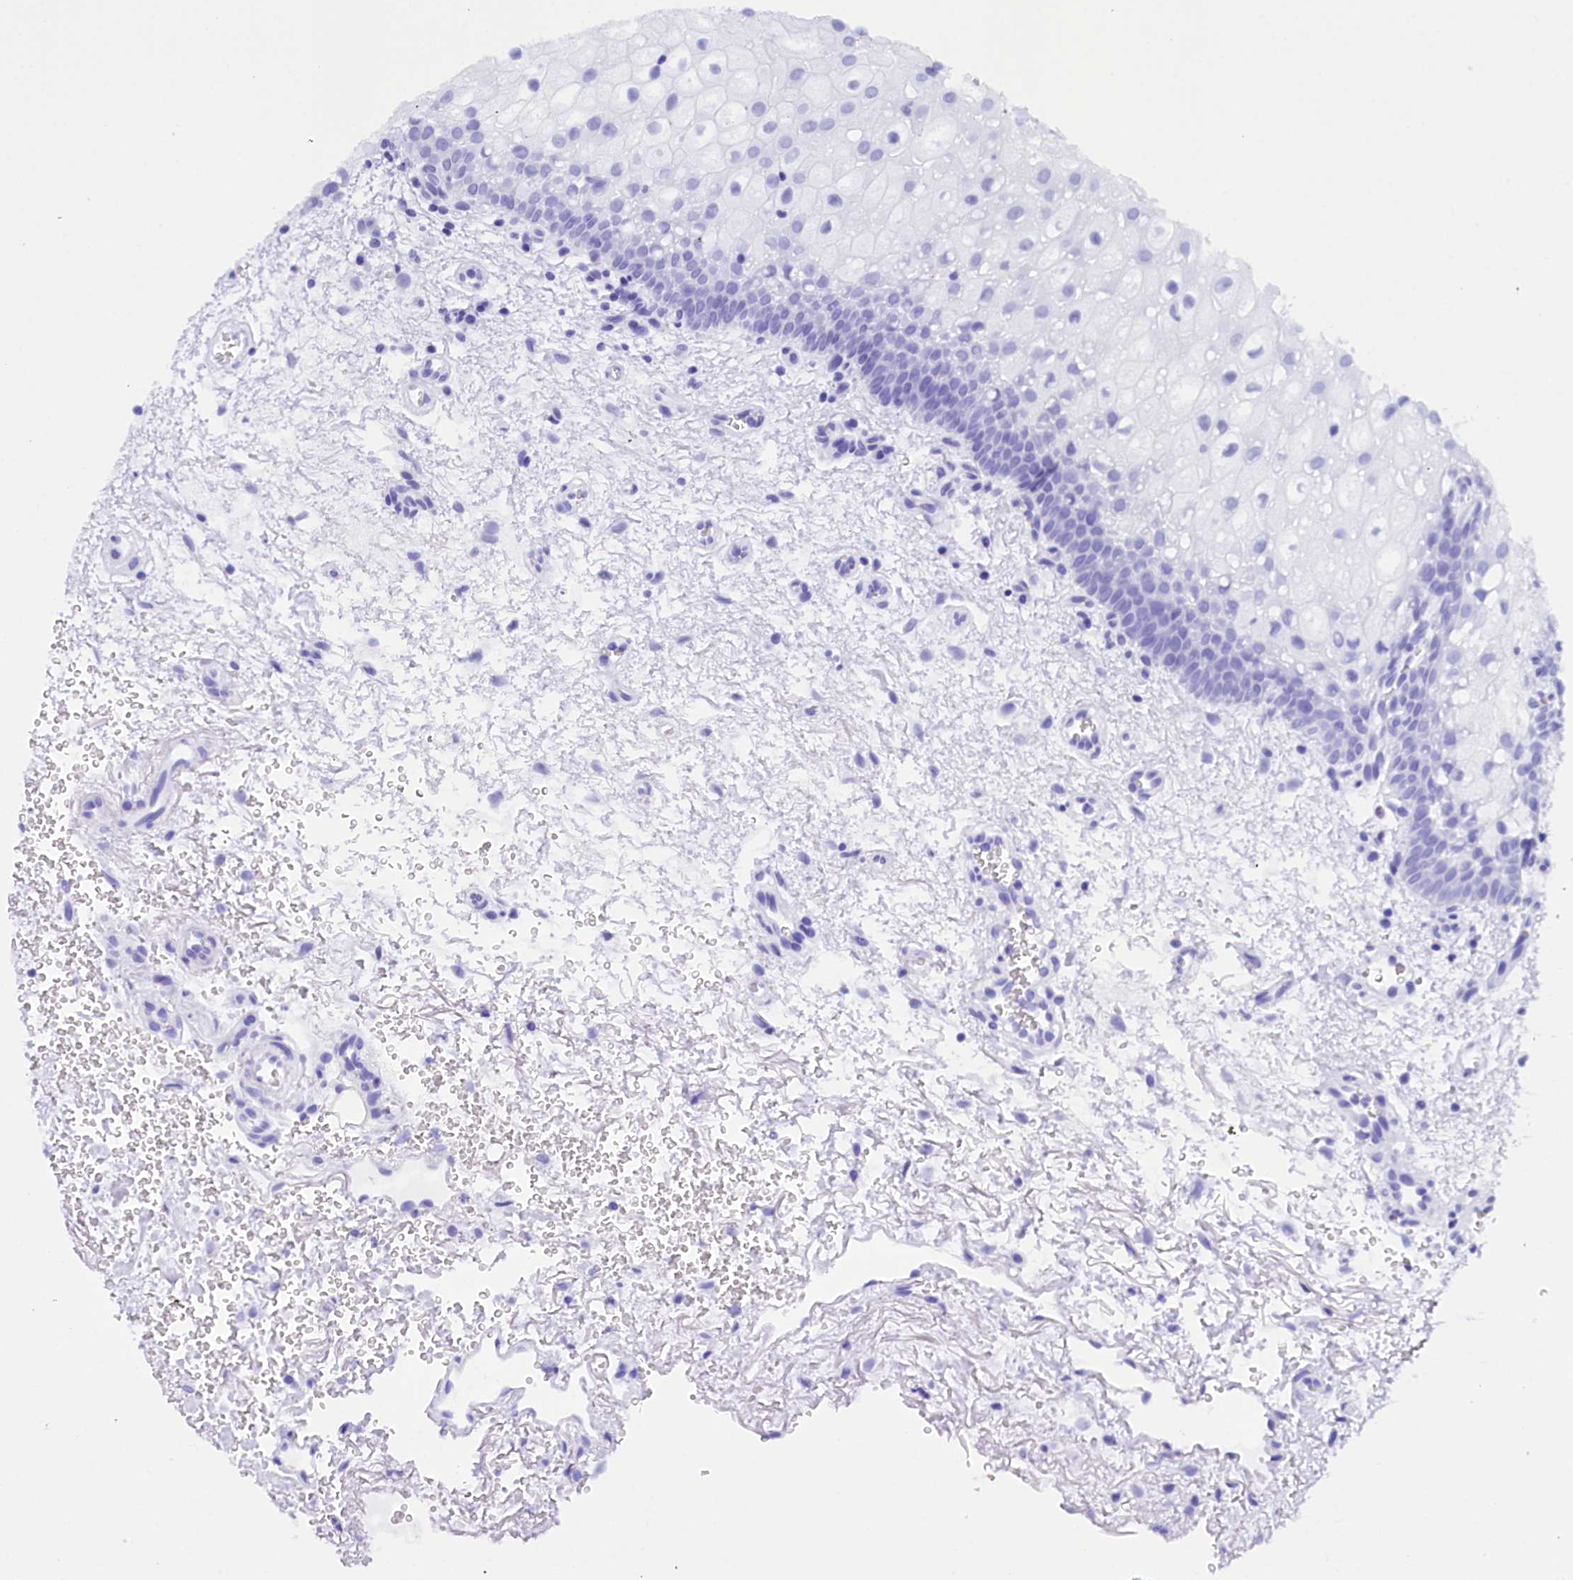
{"staining": {"intensity": "moderate", "quantity": "25%-75%", "location": "cytoplasmic/membranous"}, "tissue": "oral mucosa", "cell_type": "Squamous epithelial cells", "image_type": "normal", "snomed": [{"axis": "morphology", "description": "Normal tissue, NOS"}, {"axis": "morphology", "description": "Squamous cell carcinoma, NOS"}, {"axis": "topography", "description": "Oral tissue"}, {"axis": "topography", "description": "Head-Neck"}], "caption": "Oral mucosa stained with IHC demonstrates moderate cytoplasmic/membranous expression in about 25%-75% of squamous epithelial cells. Nuclei are stained in blue.", "gene": "SUPV3L1", "patient": {"sex": "male", "age": 68}}